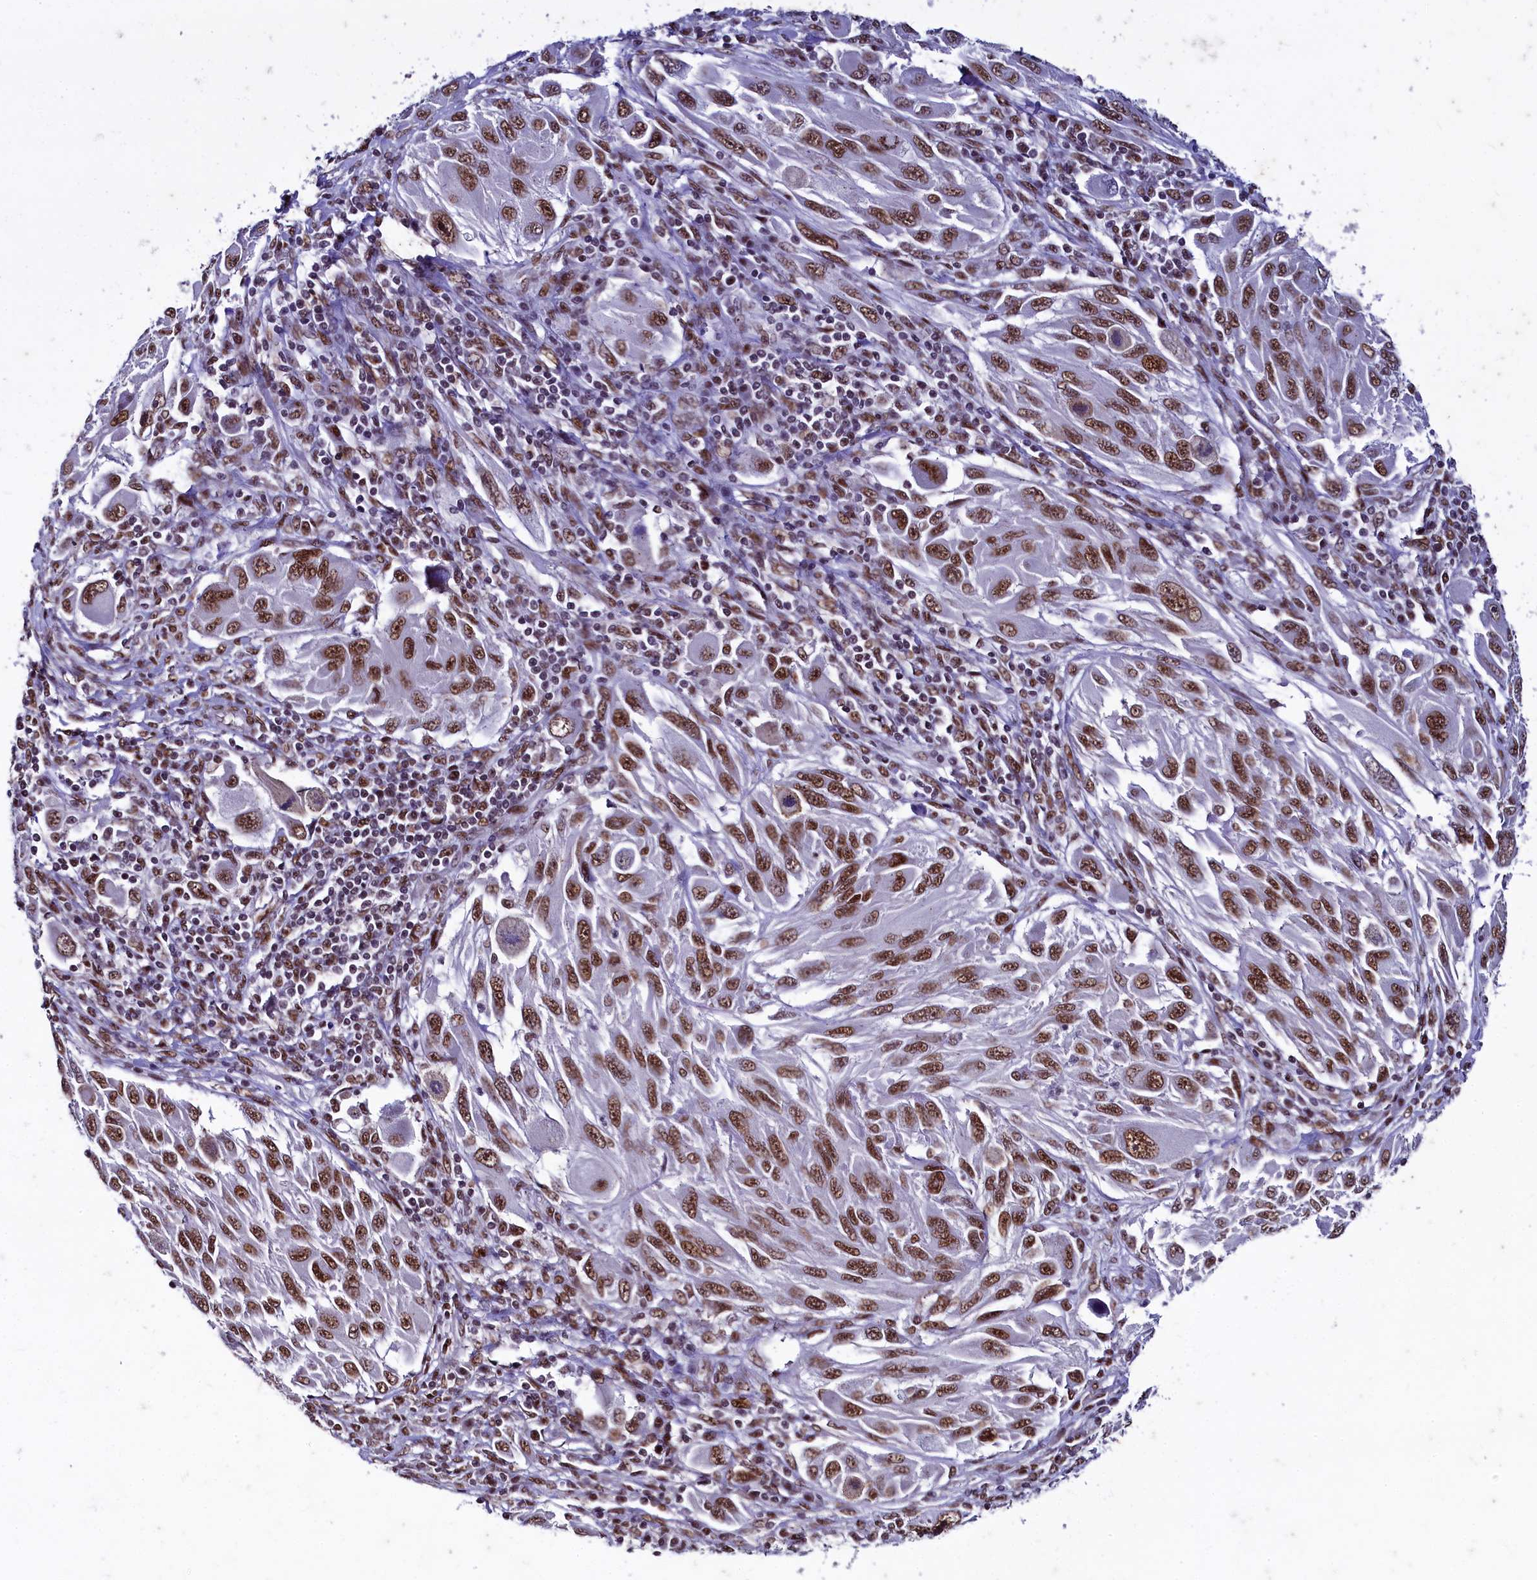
{"staining": {"intensity": "strong", "quantity": ">75%", "location": "nuclear"}, "tissue": "melanoma", "cell_type": "Tumor cells", "image_type": "cancer", "snomed": [{"axis": "morphology", "description": "Malignant melanoma, NOS"}, {"axis": "topography", "description": "Skin"}], "caption": "An IHC photomicrograph of tumor tissue is shown. Protein staining in brown labels strong nuclear positivity in malignant melanoma within tumor cells. The protein of interest is shown in brown color, while the nuclei are stained blue.", "gene": "CPSF7", "patient": {"sex": "female", "age": 91}}